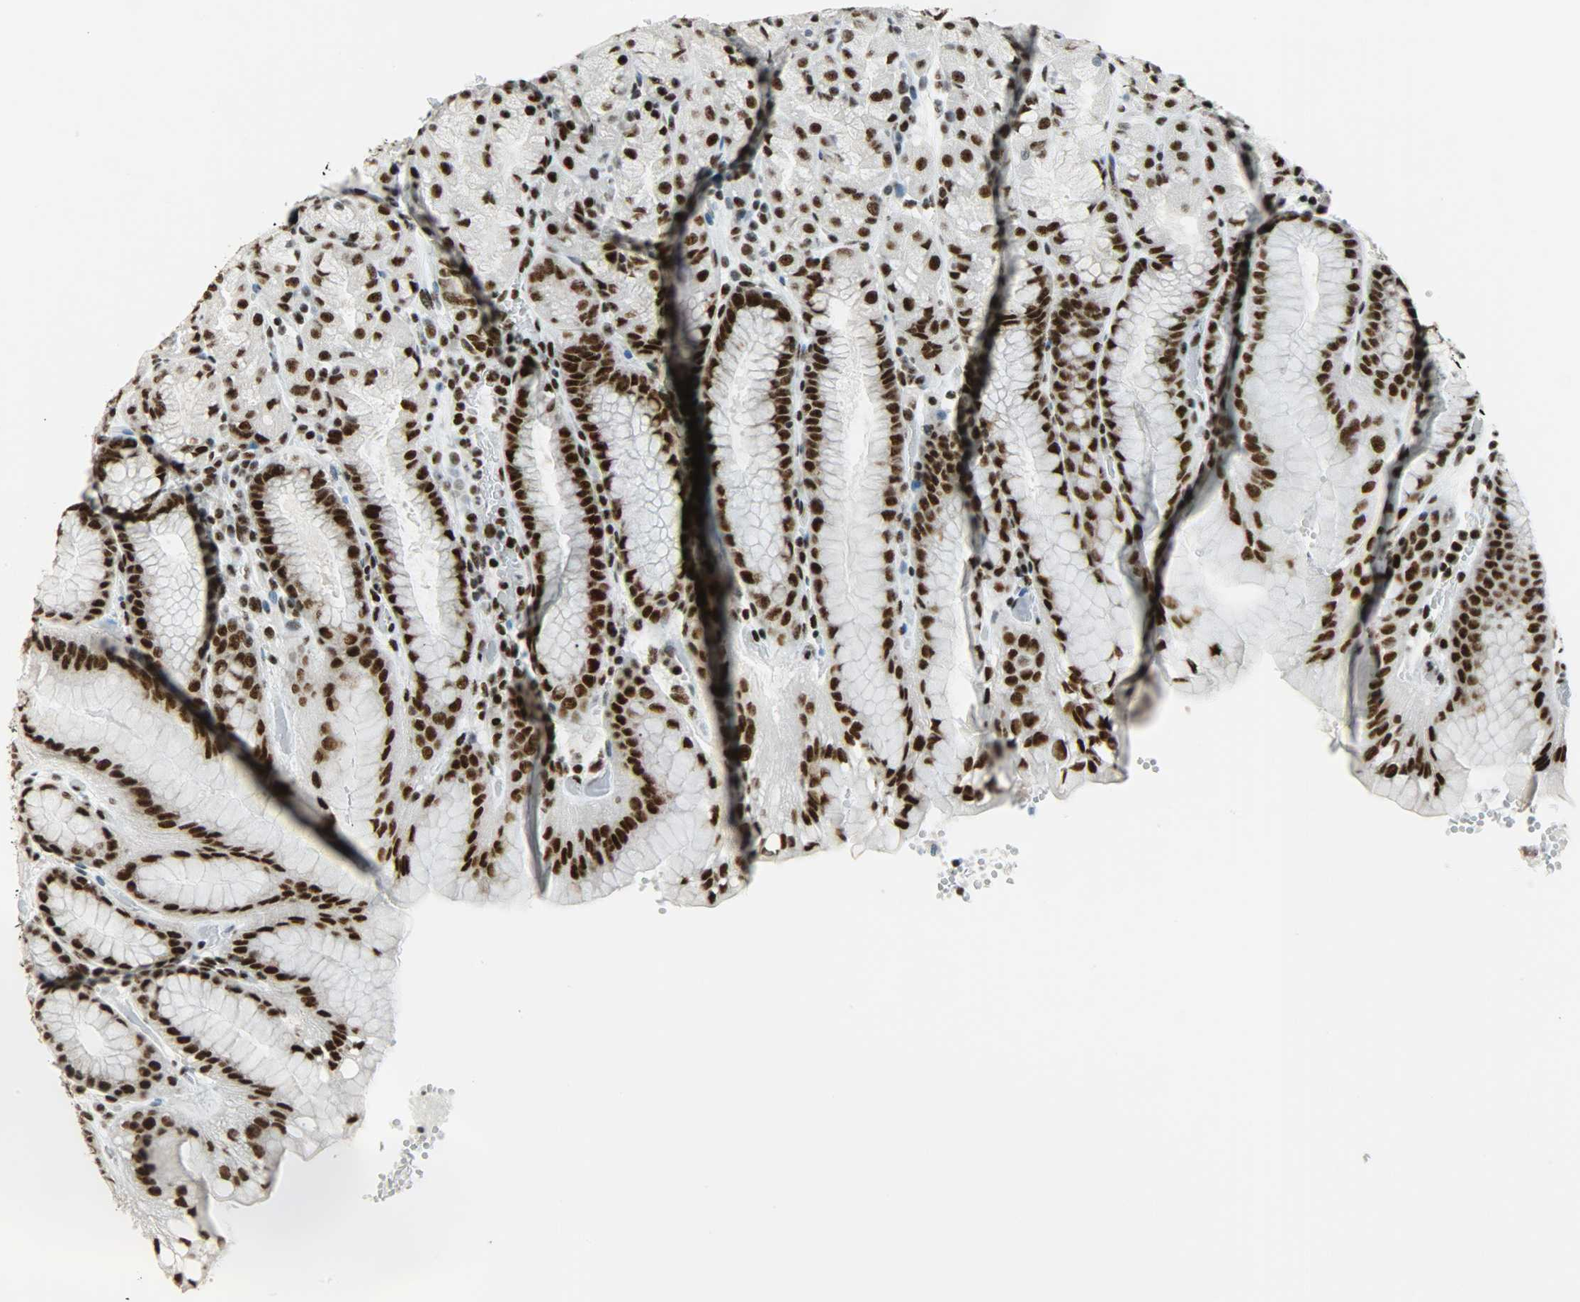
{"staining": {"intensity": "strong", "quantity": ">75%", "location": "nuclear"}, "tissue": "stomach", "cell_type": "Glandular cells", "image_type": "normal", "snomed": [{"axis": "morphology", "description": "Normal tissue, NOS"}, {"axis": "topography", "description": "Stomach, upper"}, {"axis": "topography", "description": "Stomach"}], "caption": "Brown immunohistochemical staining in unremarkable human stomach demonstrates strong nuclear expression in about >75% of glandular cells.", "gene": "SNRPA", "patient": {"sex": "male", "age": 76}}